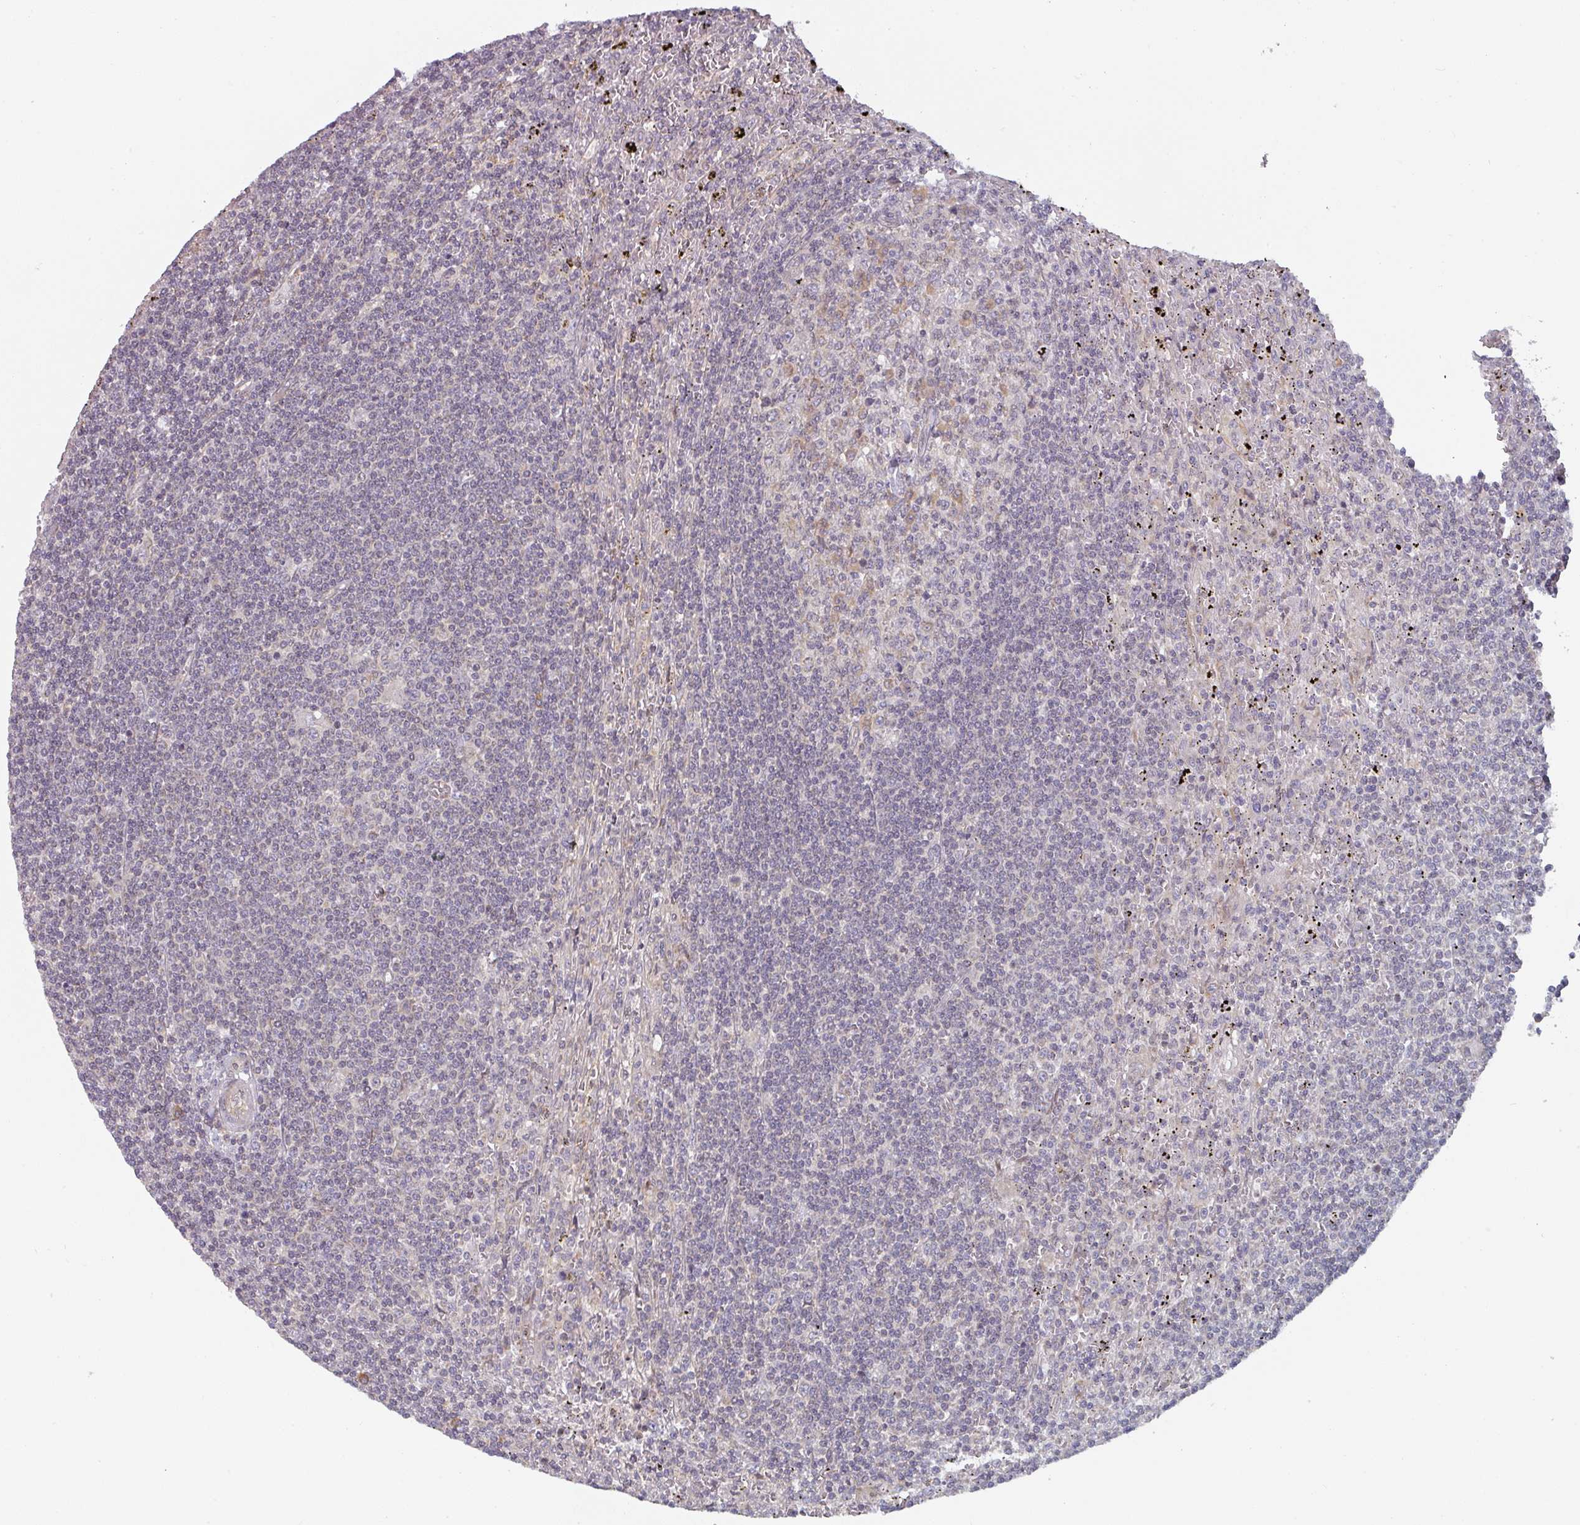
{"staining": {"intensity": "negative", "quantity": "none", "location": "none"}, "tissue": "lymphoma", "cell_type": "Tumor cells", "image_type": "cancer", "snomed": [{"axis": "morphology", "description": "Malignant lymphoma, non-Hodgkin's type, Low grade"}, {"axis": "topography", "description": "Spleen"}], "caption": "High power microscopy photomicrograph of an IHC image of malignant lymphoma, non-Hodgkin's type (low-grade), revealing no significant staining in tumor cells.", "gene": "TAPT1", "patient": {"sex": "male", "age": 76}}